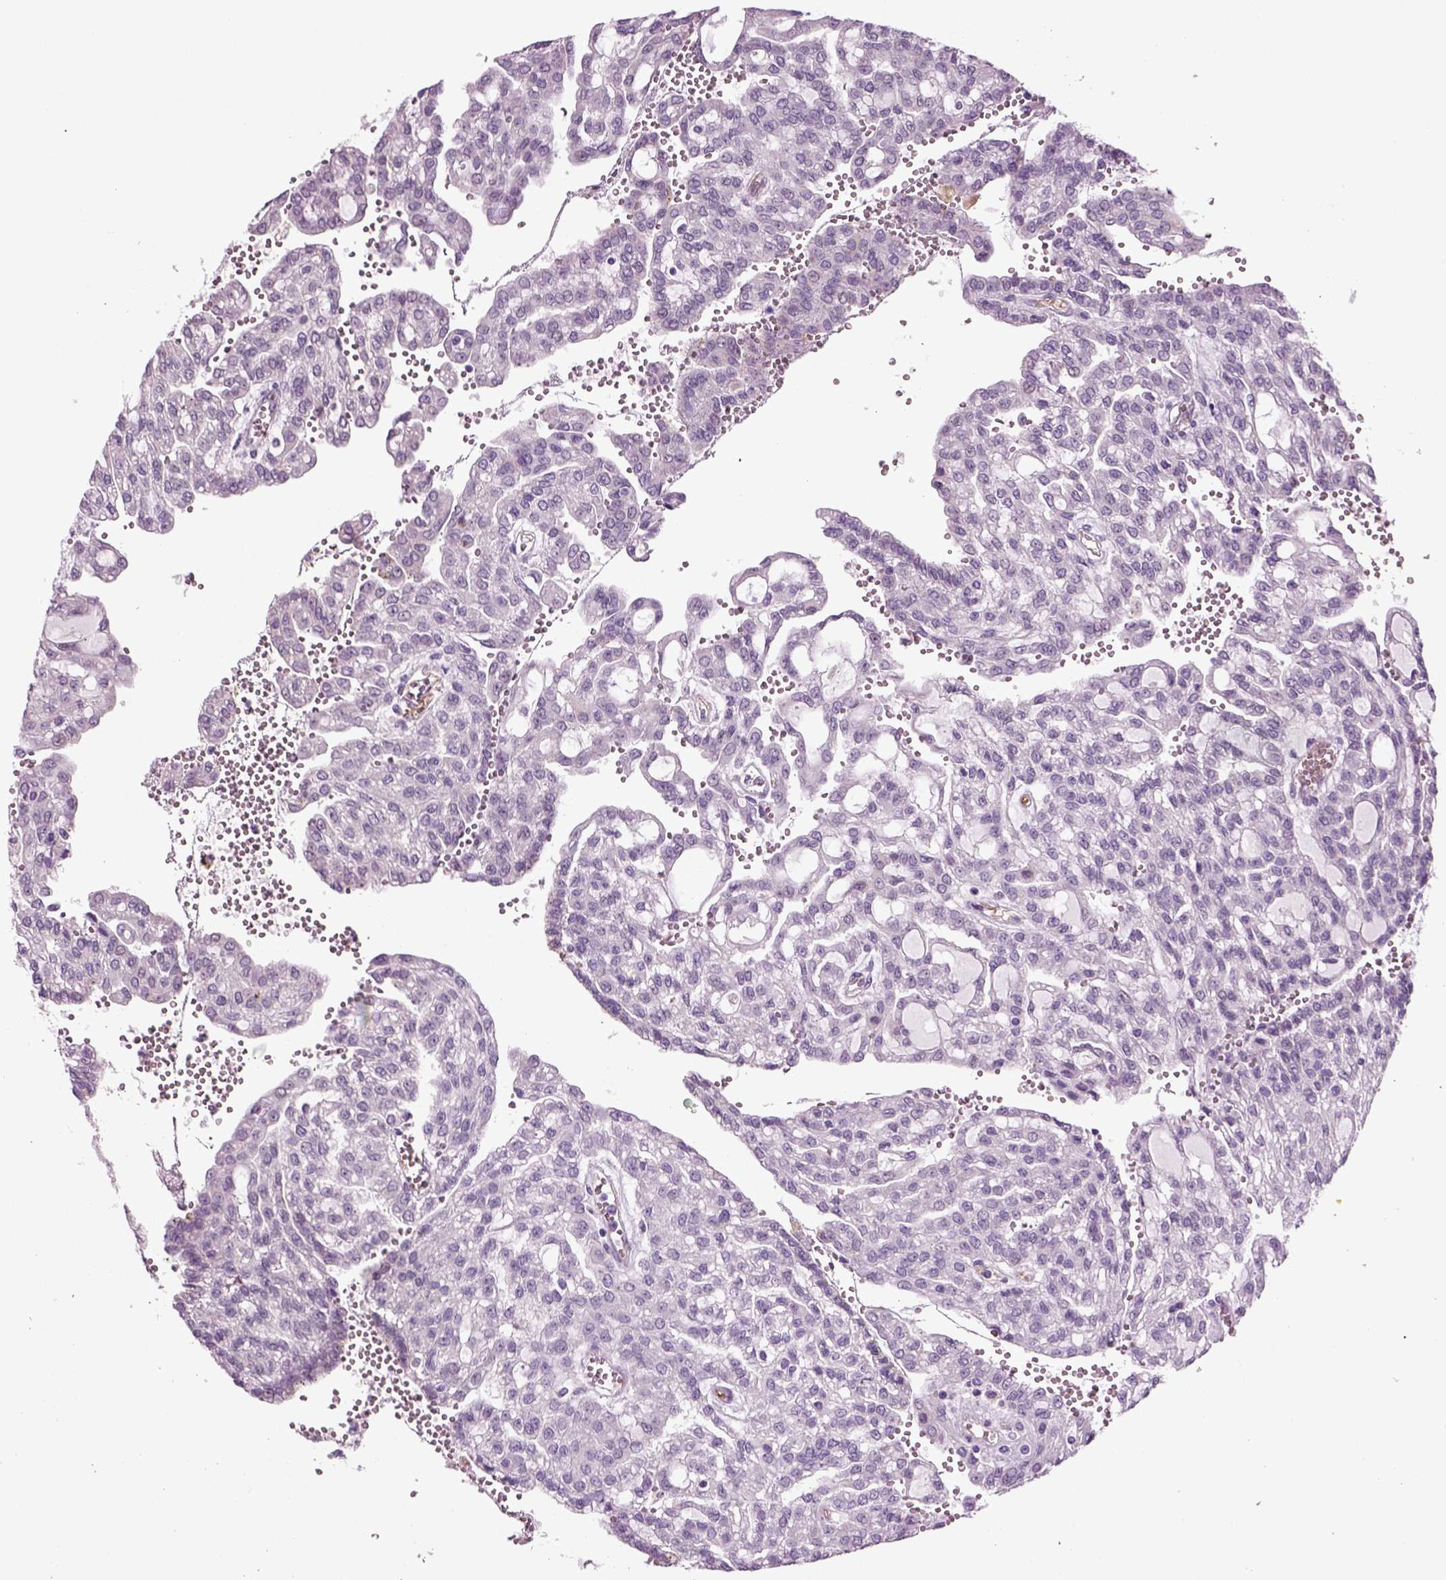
{"staining": {"intensity": "negative", "quantity": "none", "location": "none"}, "tissue": "renal cancer", "cell_type": "Tumor cells", "image_type": "cancer", "snomed": [{"axis": "morphology", "description": "Adenocarcinoma, NOS"}, {"axis": "topography", "description": "Kidney"}], "caption": "Renal cancer (adenocarcinoma) stained for a protein using immunohistochemistry (IHC) shows no expression tumor cells.", "gene": "COL9A2", "patient": {"sex": "male", "age": 63}}